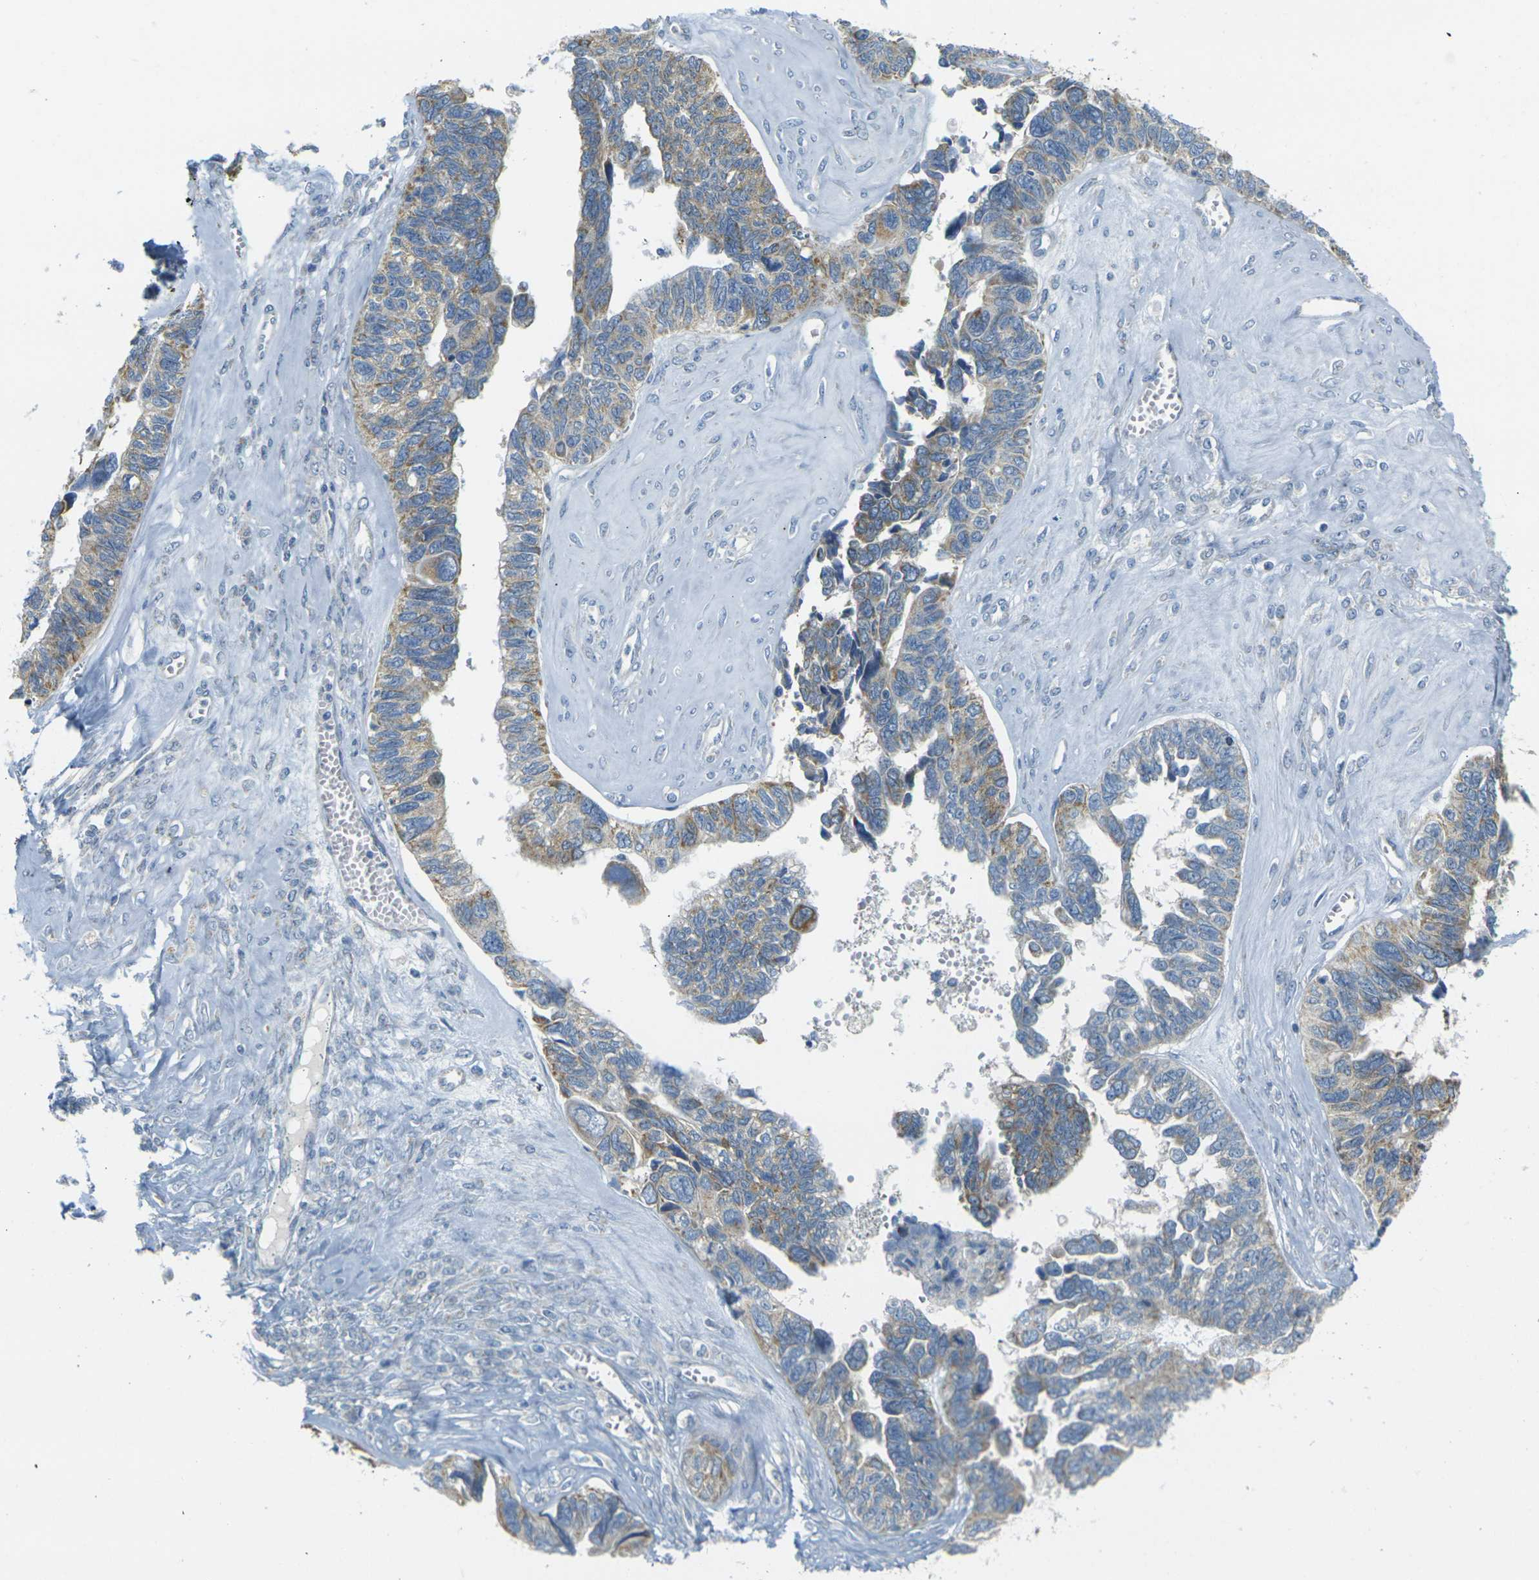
{"staining": {"intensity": "weak", "quantity": ">75%", "location": "cytoplasmic/membranous"}, "tissue": "ovarian cancer", "cell_type": "Tumor cells", "image_type": "cancer", "snomed": [{"axis": "morphology", "description": "Cystadenocarcinoma, serous, NOS"}, {"axis": "topography", "description": "Ovary"}], "caption": "Immunohistochemistry (IHC) histopathology image of neoplastic tissue: human ovarian cancer stained using immunohistochemistry demonstrates low levels of weak protein expression localized specifically in the cytoplasmic/membranous of tumor cells, appearing as a cytoplasmic/membranous brown color.", "gene": "PARD6B", "patient": {"sex": "female", "age": 79}}